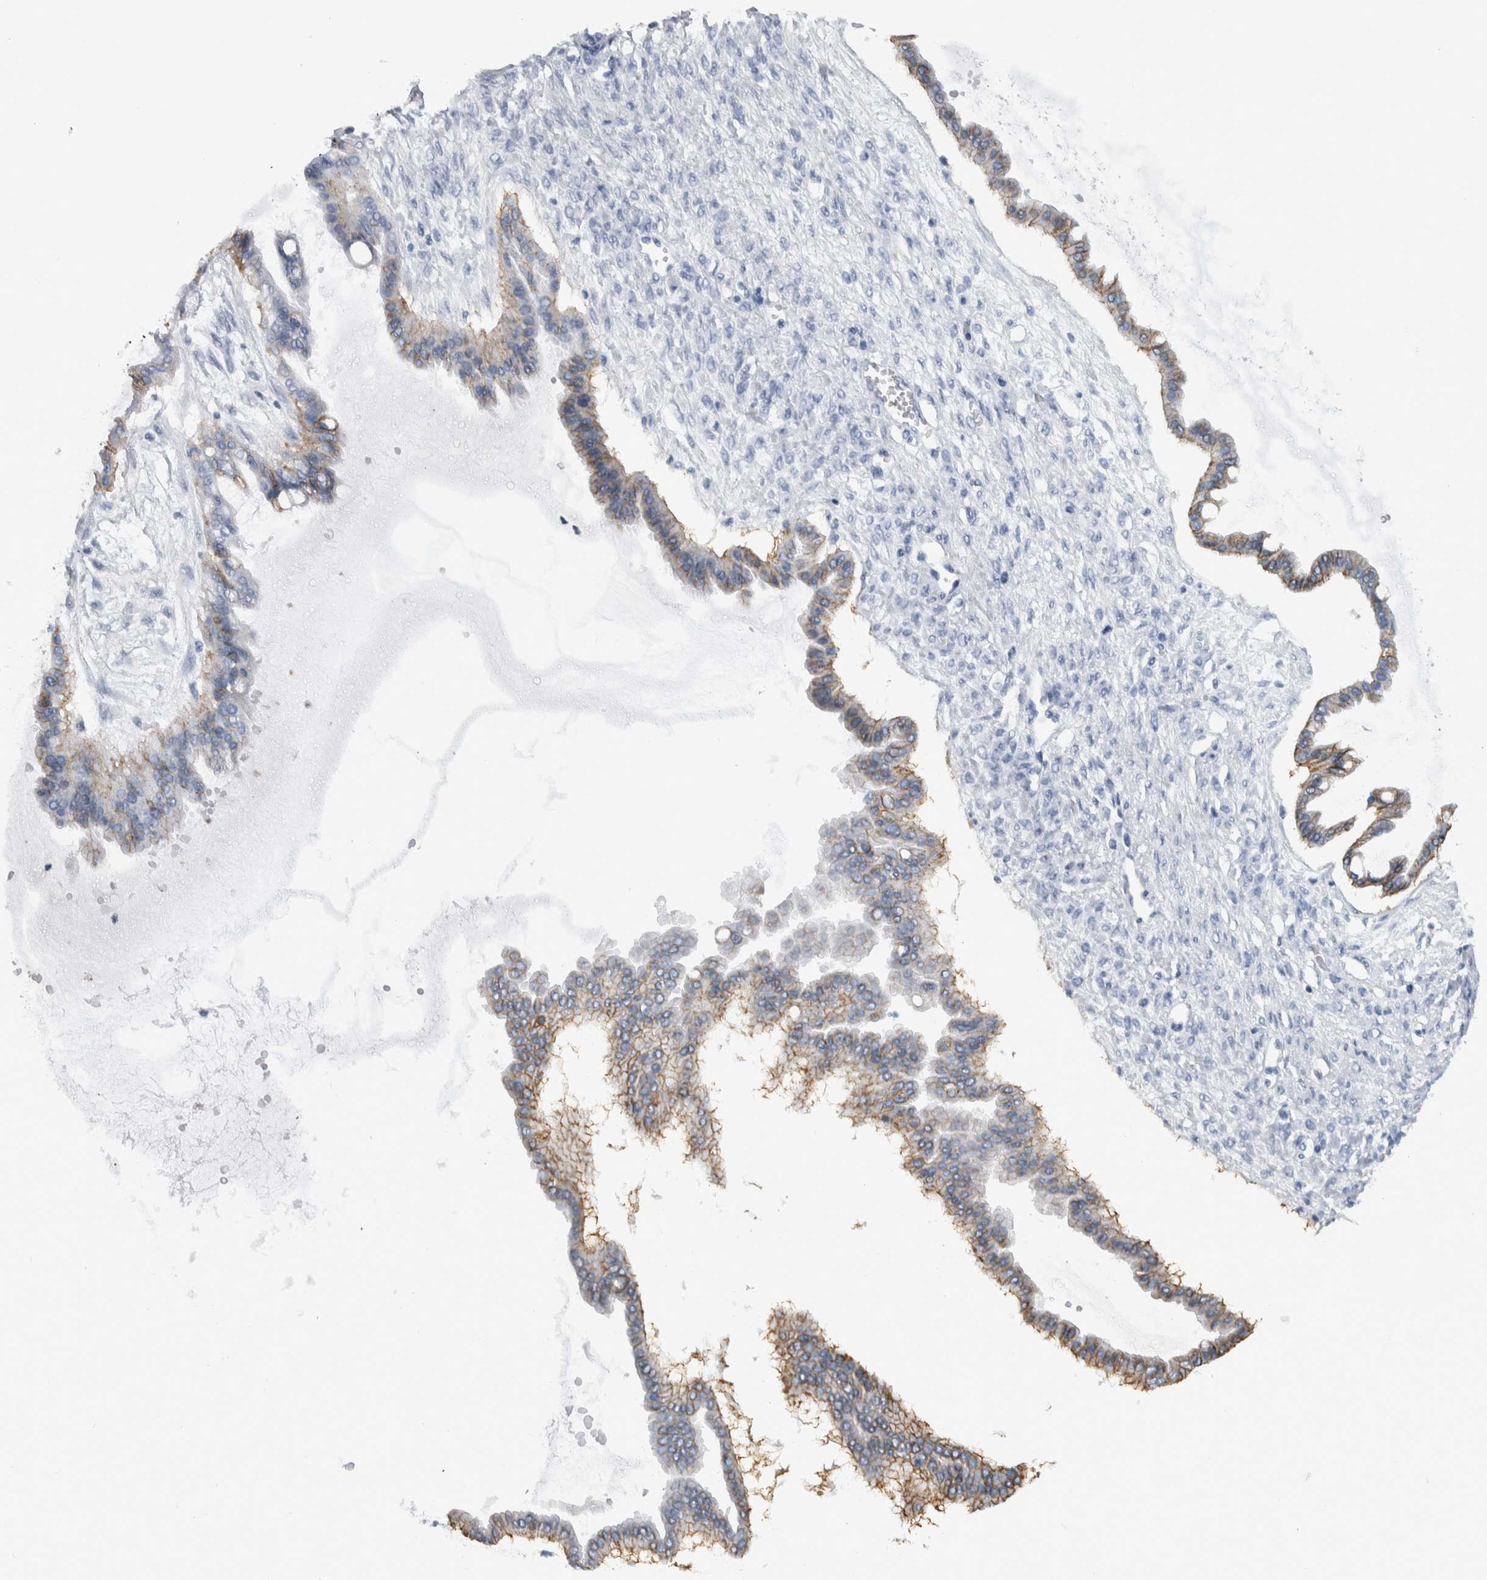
{"staining": {"intensity": "moderate", "quantity": "25%-75%", "location": "cytoplasmic/membranous"}, "tissue": "ovarian cancer", "cell_type": "Tumor cells", "image_type": "cancer", "snomed": [{"axis": "morphology", "description": "Cystadenocarcinoma, mucinous, NOS"}, {"axis": "topography", "description": "Ovary"}], "caption": "This histopathology image shows immunohistochemistry (IHC) staining of ovarian mucinous cystadenocarcinoma, with medium moderate cytoplasmic/membranous expression in approximately 25%-75% of tumor cells.", "gene": "CDH17", "patient": {"sex": "female", "age": 73}}